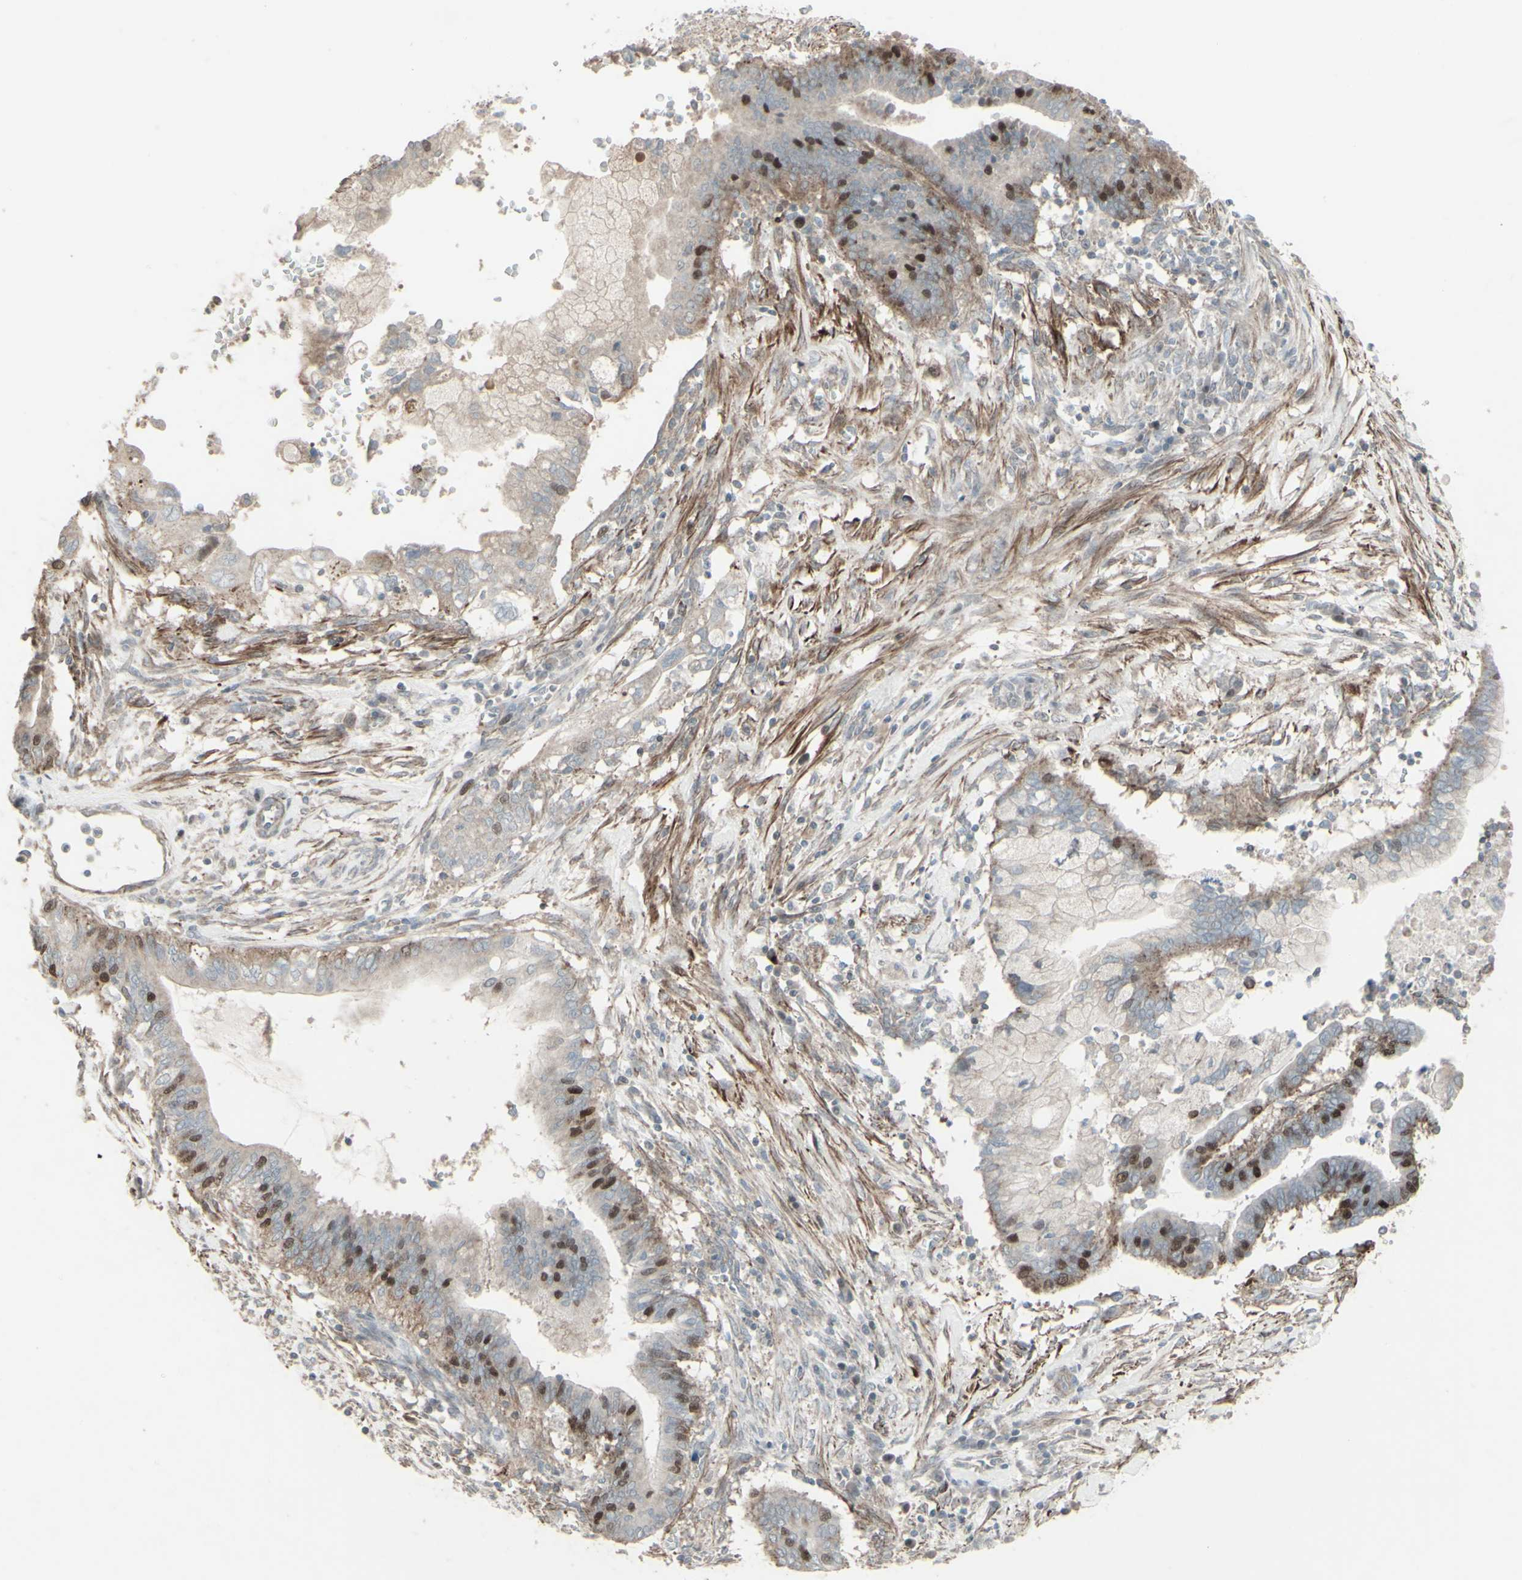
{"staining": {"intensity": "strong", "quantity": "25%-75%", "location": "nuclear"}, "tissue": "cervical cancer", "cell_type": "Tumor cells", "image_type": "cancer", "snomed": [{"axis": "morphology", "description": "Adenocarcinoma, NOS"}, {"axis": "topography", "description": "Cervix"}], "caption": "Immunohistochemistry histopathology image of neoplastic tissue: human adenocarcinoma (cervical) stained using immunohistochemistry exhibits high levels of strong protein expression localized specifically in the nuclear of tumor cells, appearing as a nuclear brown color.", "gene": "GMNN", "patient": {"sex": "female", "age": 44}}